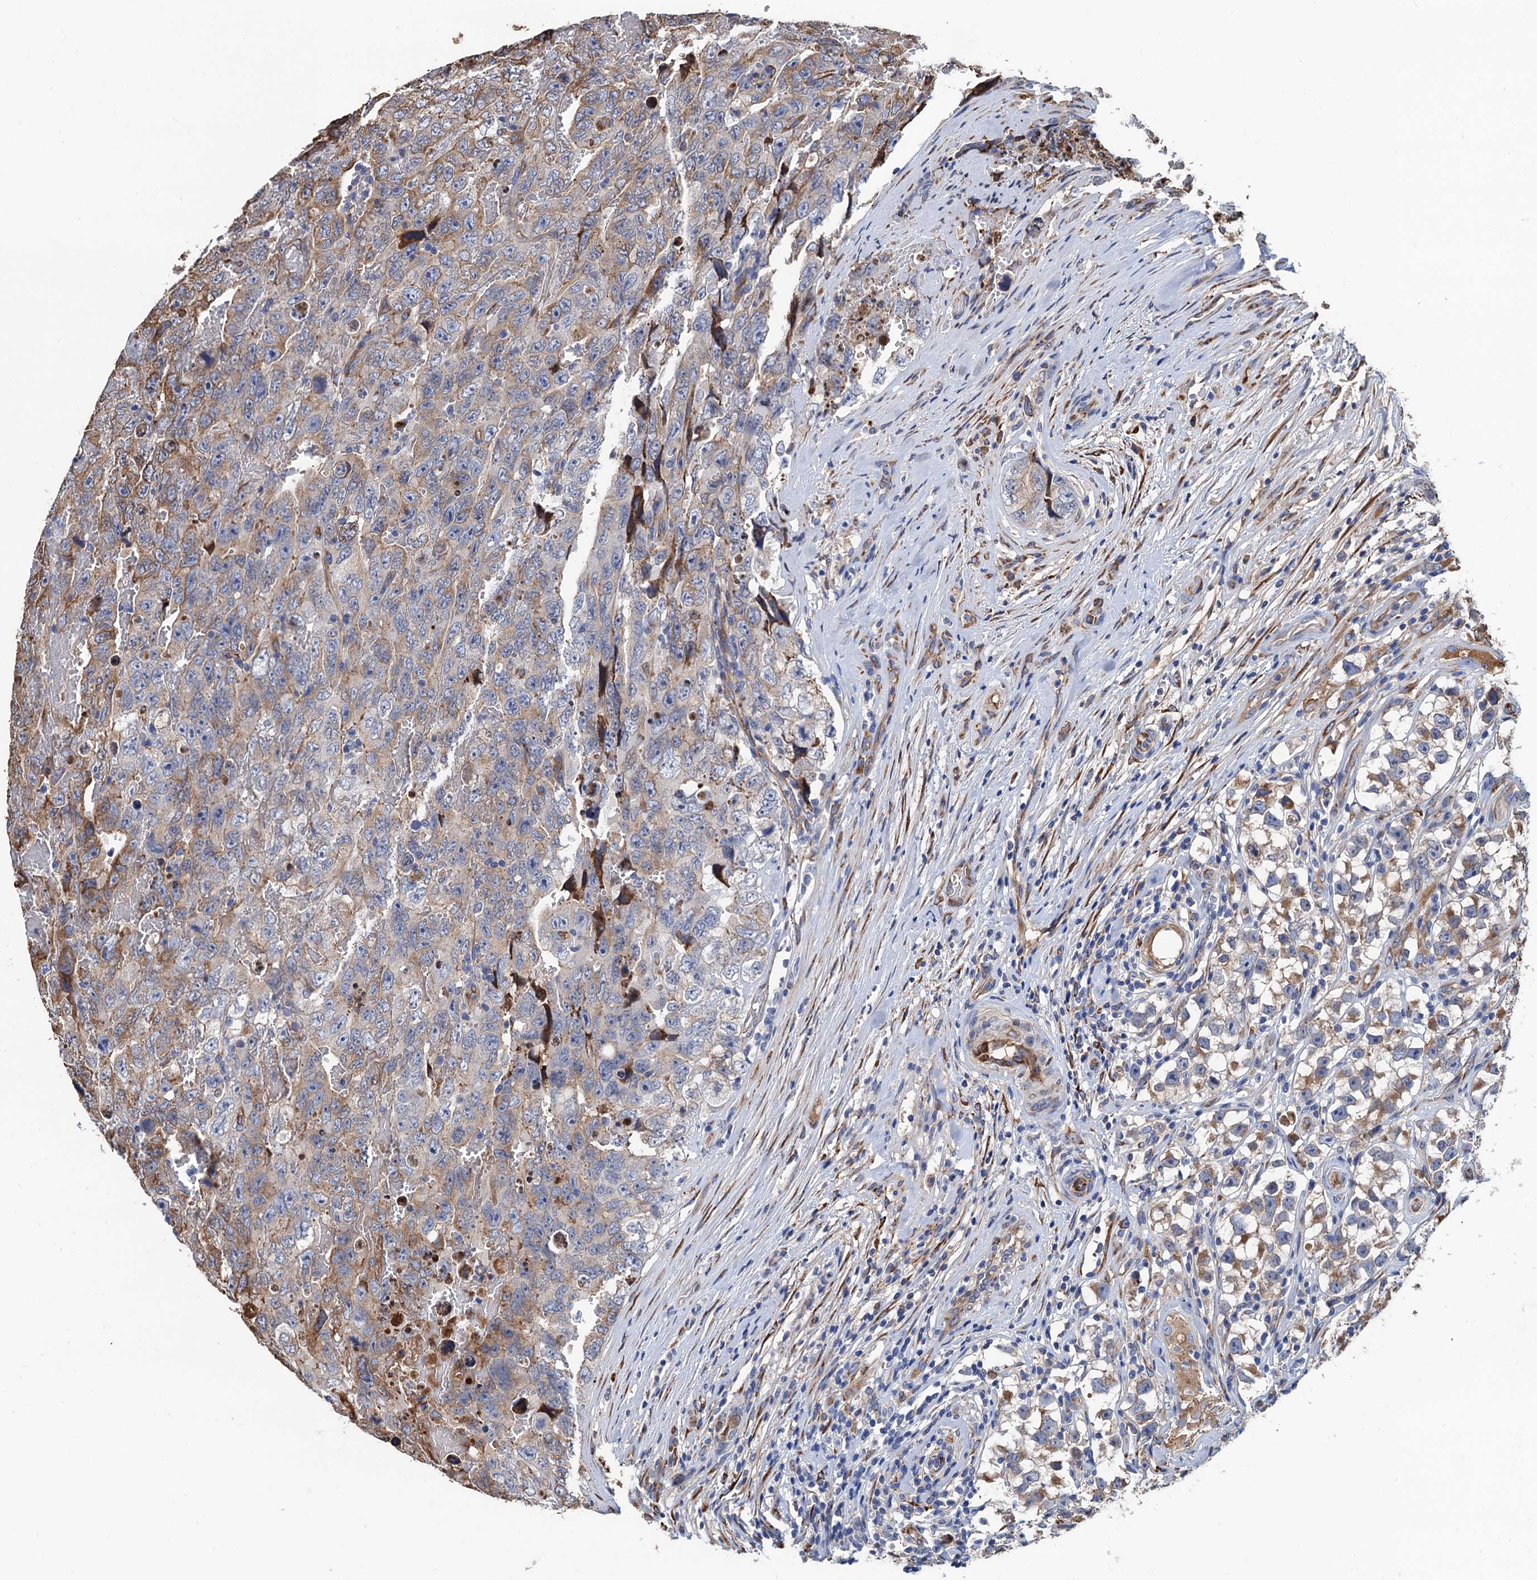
{"staining": {"intensity": "weak", "quantity": "<25%", "location": "cytoplasmic/membranous"}, "tissue": "testis cancer", "cell_type": "Tumor cells", "image_type": "cancer", "snomed": [{"axis": "morphology", "description": "Carcinoma, Embryonal, NOS"}, {"axis": "topography", "description": "Testis"}], "caption": "DAB (3,3'-diaminobenzidine) immunohistochemical staining of embryonal carcinoma (testis) displays no significant positivity in tumor cells.", "gene": "CNNM1", "patient": {"sex": "male", "age": 45}}